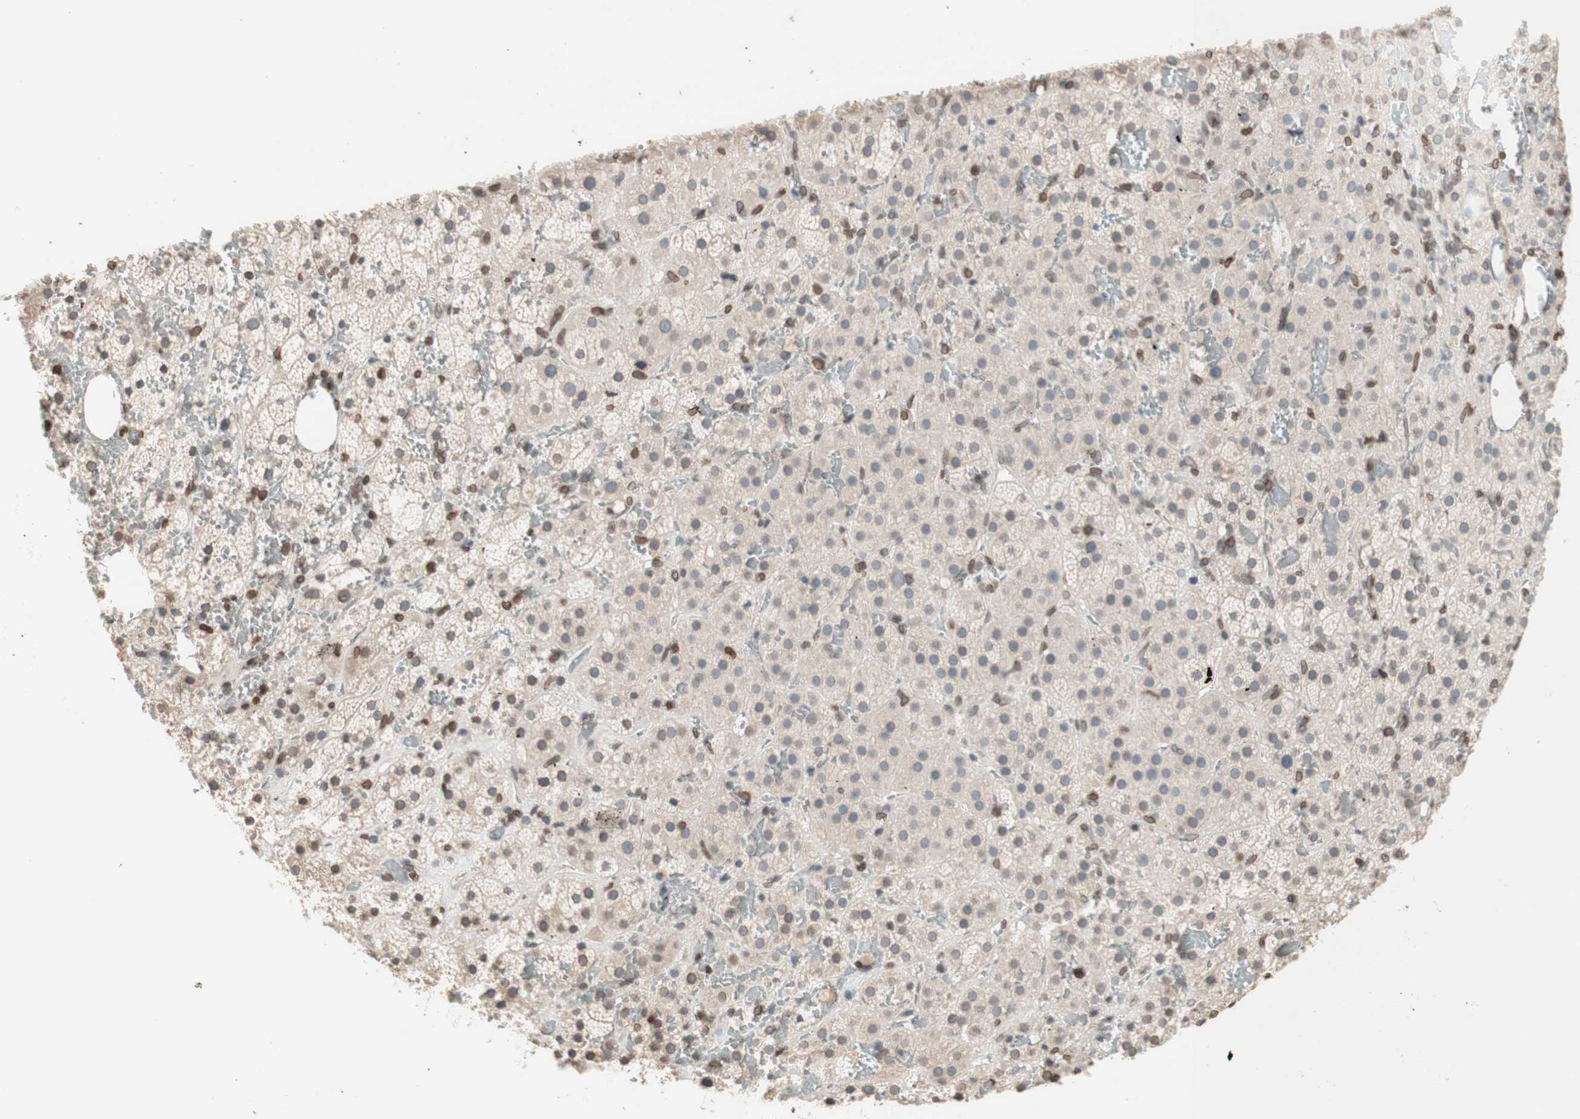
{"staining": {"intensity": "moderate", "quantity": "25%-75%", "location": "cytoplasmic/membranous,nuclear"}, "tissue": "adrenal gland", "cell_type": "Glandular cells", "image_type": "normal", "snomed": [{"axis": "morphology", "description": "Normal tissue, NOS"}, {"axis": "topography", "description": "Adrenal gland"}], "caption": "Adrenal gland stained with DAB (3,3'-diaminobenzidine) immunohistochemistry (IHC) shows medium levels of moderate cytoplasmic/membranous,nuclear positivity in approximately 25%-75% of glandular cells.", "gene": "TMPO", "patient": {"sex": "female", "age": 59}}